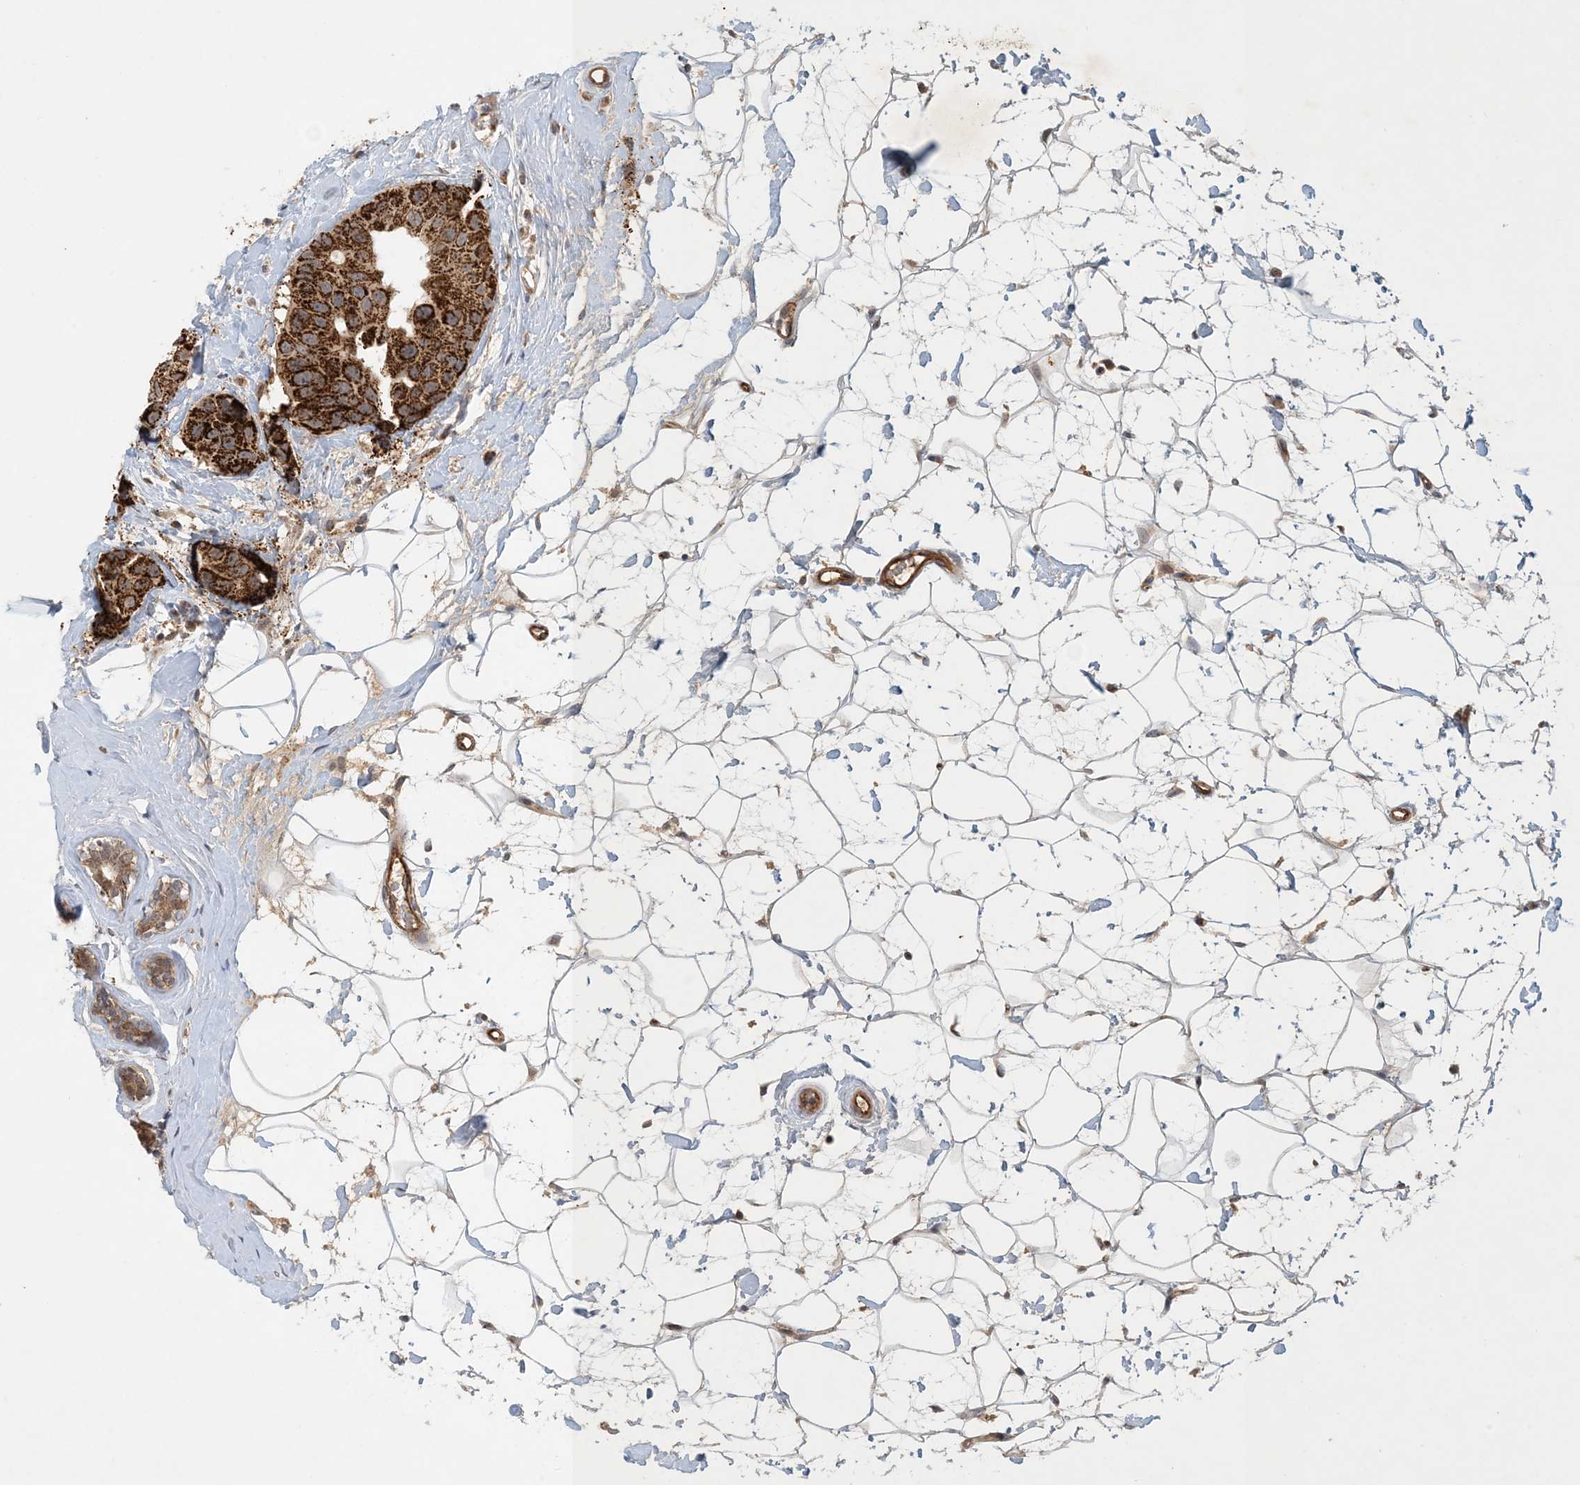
{"staining": {"intensity": "strong", "quantity": ">75%", "location": "cytoplasmic/membranous"}, "tissue": "breast cancer", "cell_type": "Tumor cells", "image_type": "cancer", "snomed": [{"axis": "morphology", "description": "Normal tissue, NOS"}, {"axis": "morphology", "description": "Duct carcinoma"}, {"axis": "topography", "description": "Breast"}], "caption": "Strong cytoplasmic/membranous protein expression is identified in about >75% of tumor cells in breast cancer (invasive ductal carcinoma).", "gene": "ZBTB3", "patient": {"sex": "female", "age": 39}}